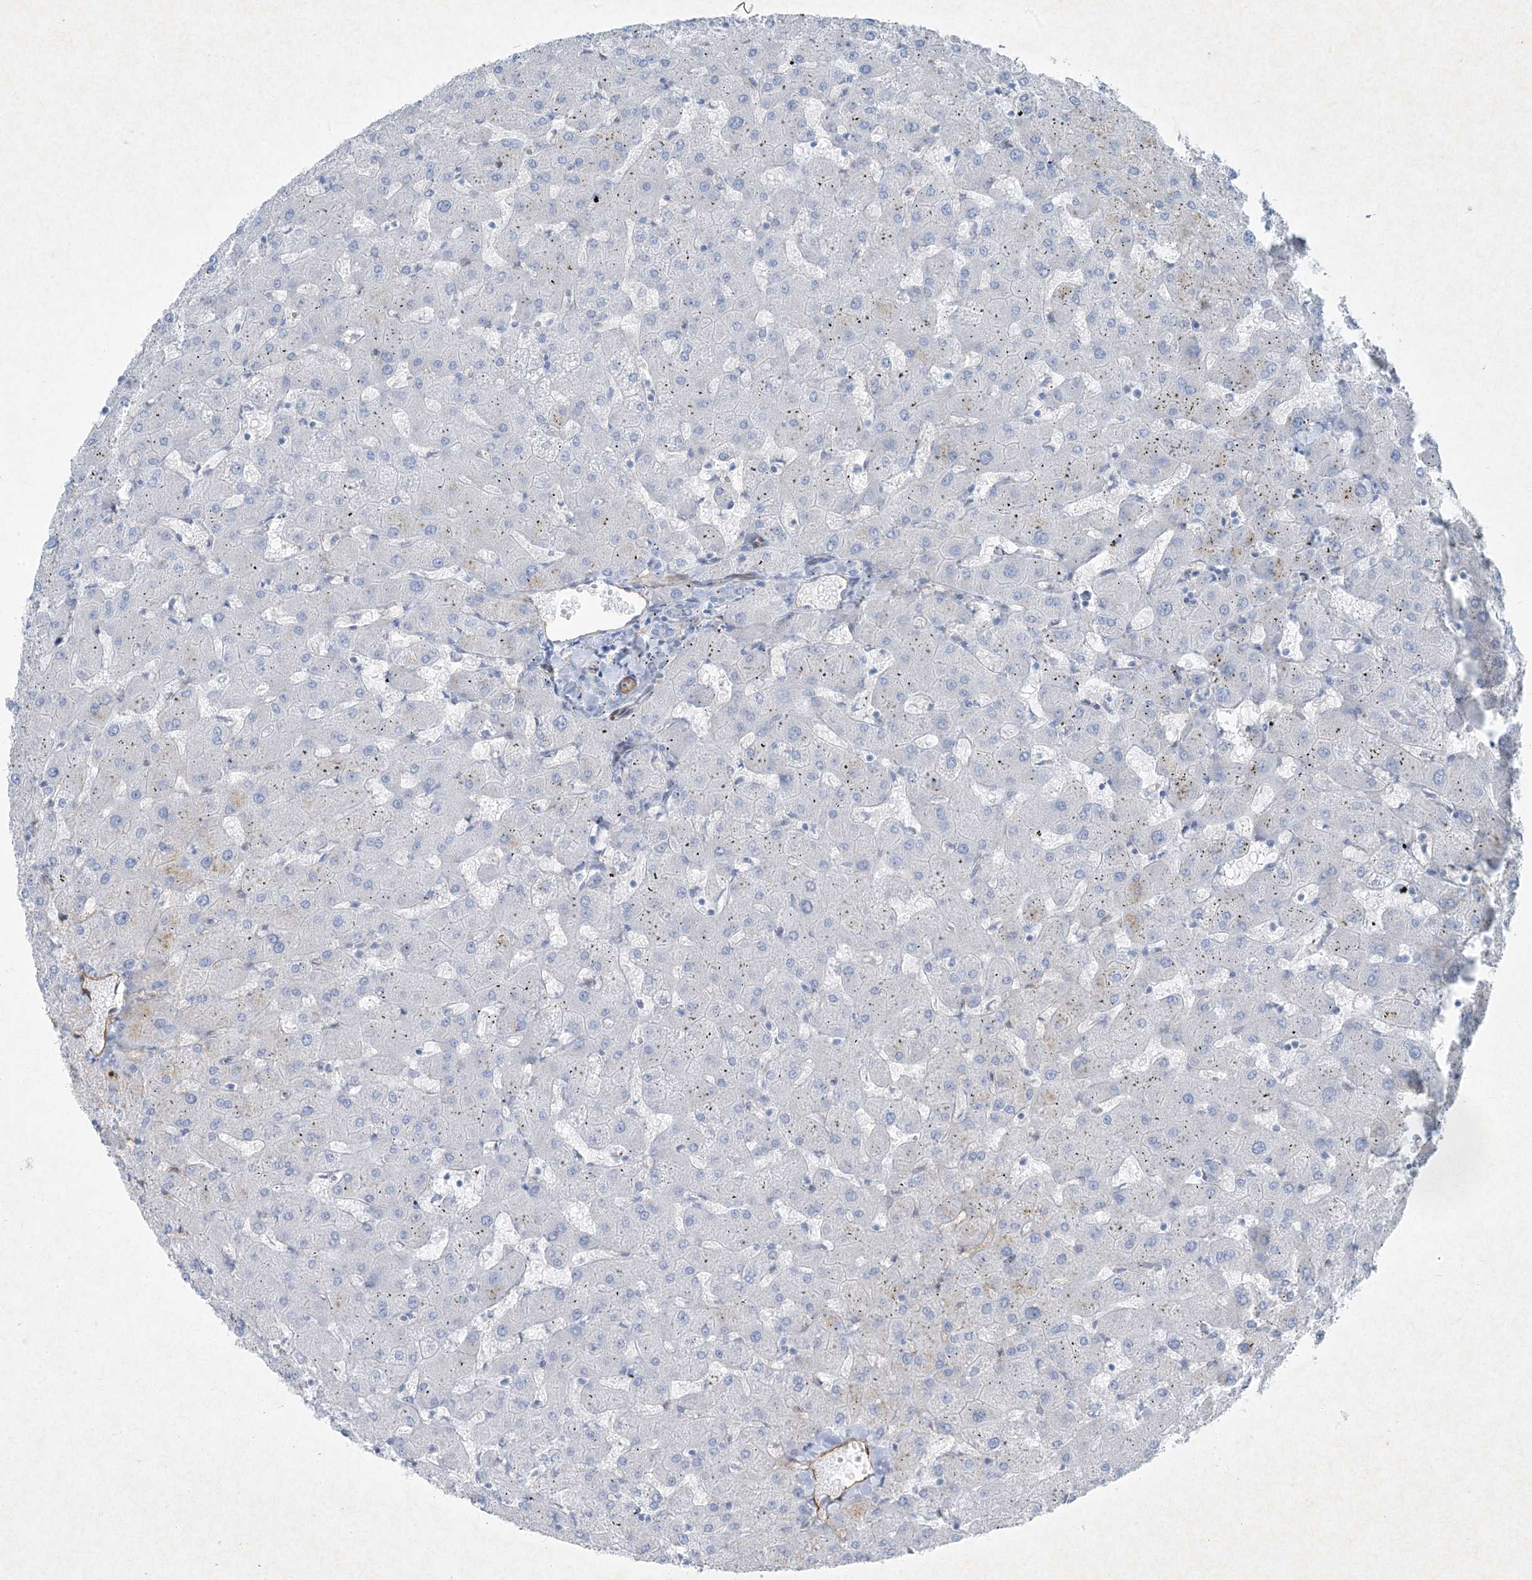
{"staining": {"intensity": "negative", "quantity": "none", "location": "none"}, "tissue": "liver", "cell_type": "Cholangiocytes", "image_type": "normal", "snomed": [{"axis": "morphology", "description": "Normal tissue, NOS"}, {"axis": "topography", "description": "Liver"}], "caption": "This histopathology image is of unremarkable liver stained with IHC to label a protein in brown with the nuclei are counter-stained blue. There is no positivity in cholangiocytes. (Immunohistochemistry (ihc), brightfield microscopy, high magnification).", "gene": "PGM5", "patient": {"sex": "female", "age": 63}}